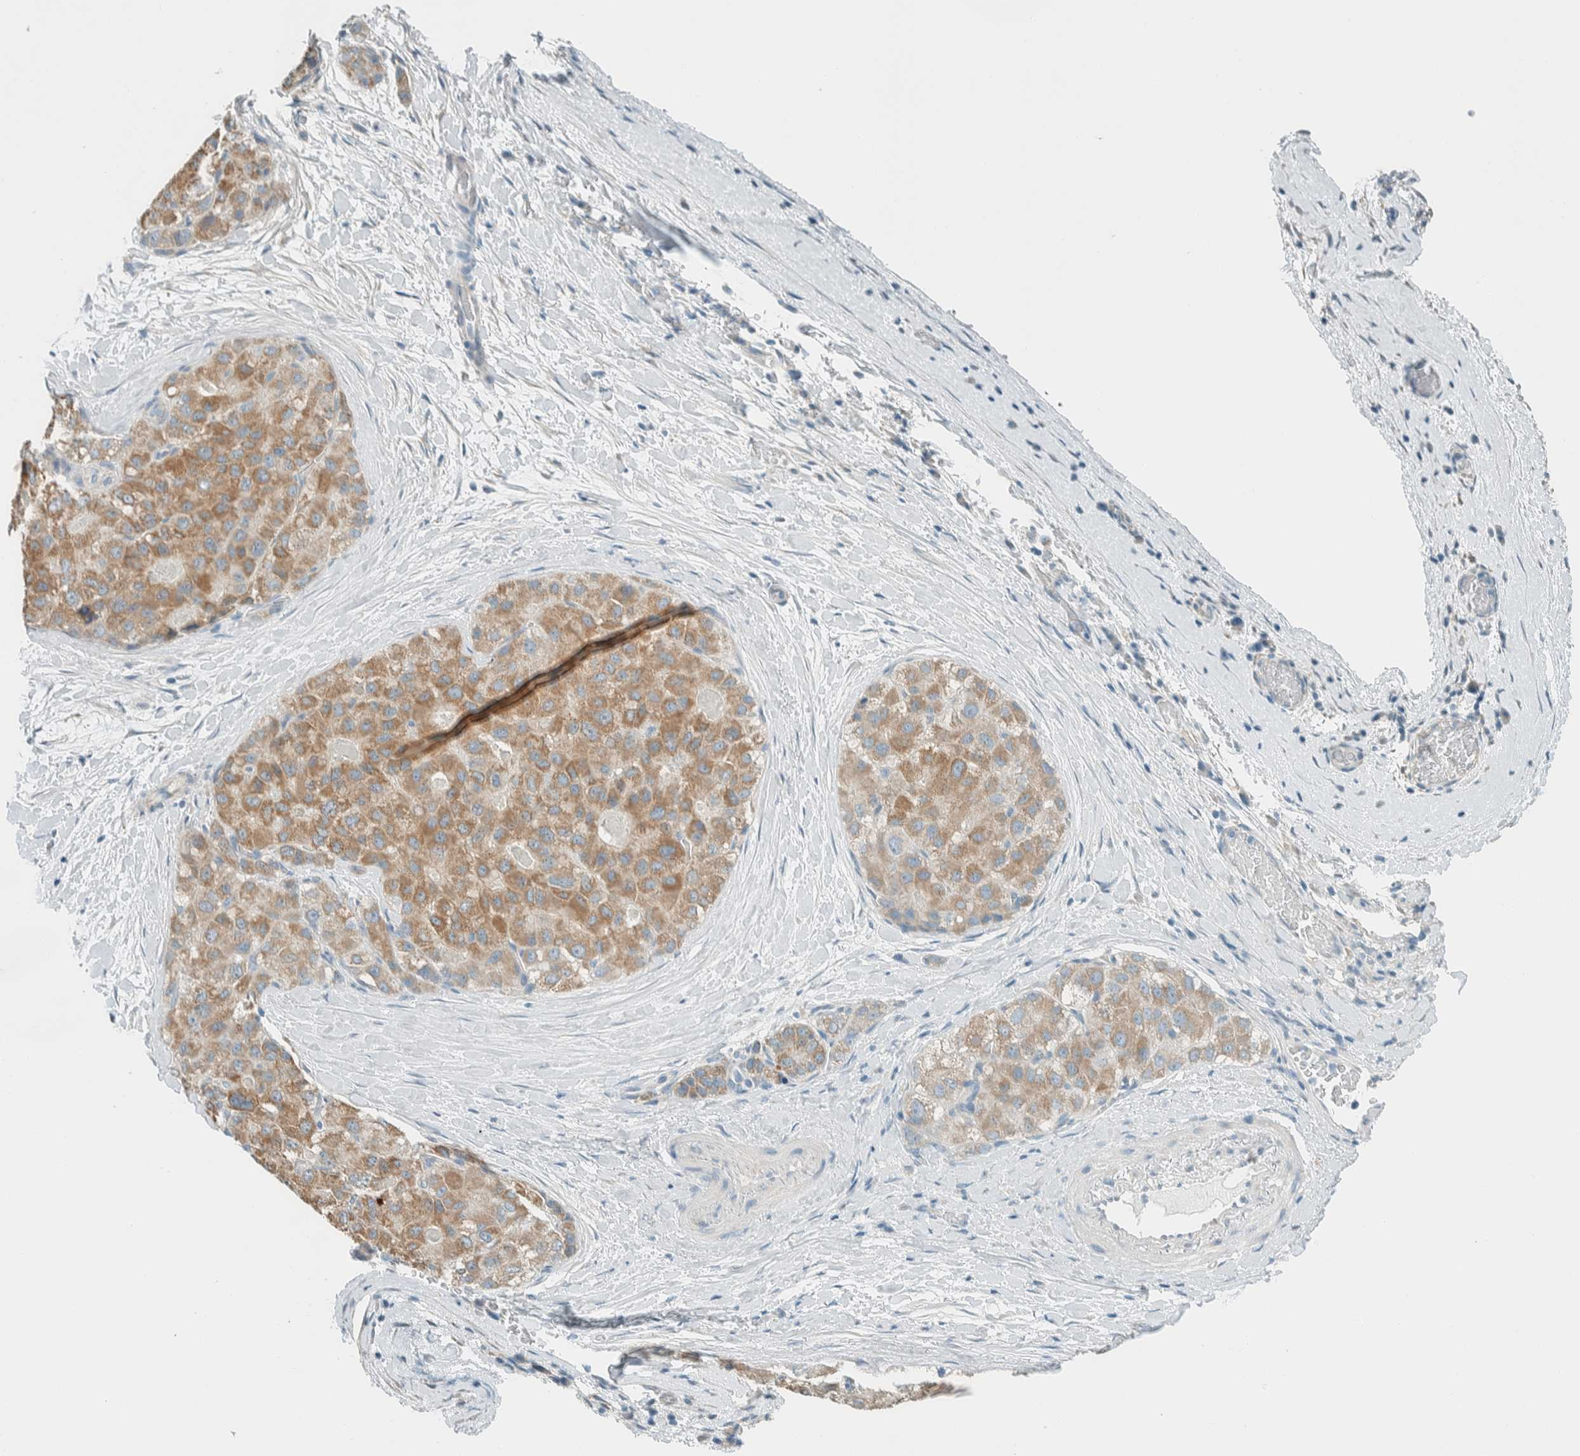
{"staining": {"intensity": "moderate", "quantity": ">75%", "location": "cytoplasmic/membranous"}, "tissue": "liver cancer", "cell_type": "Tumor cells", "image_type": "cancer", "snomed": [{"axis": "morphology", "description": "Carcinoma, Hepatocellular, NOS"}, {"axis": "topography", "description": "Liver"}], "caption": "Moderate cytoplasmic/membranous positivity is appreciated in approximately >75% of tumor cells in liver hepatocellular carcinoma.", "gene": "ALDH7A1", "patient": {"sex": "male", "age": 80}}